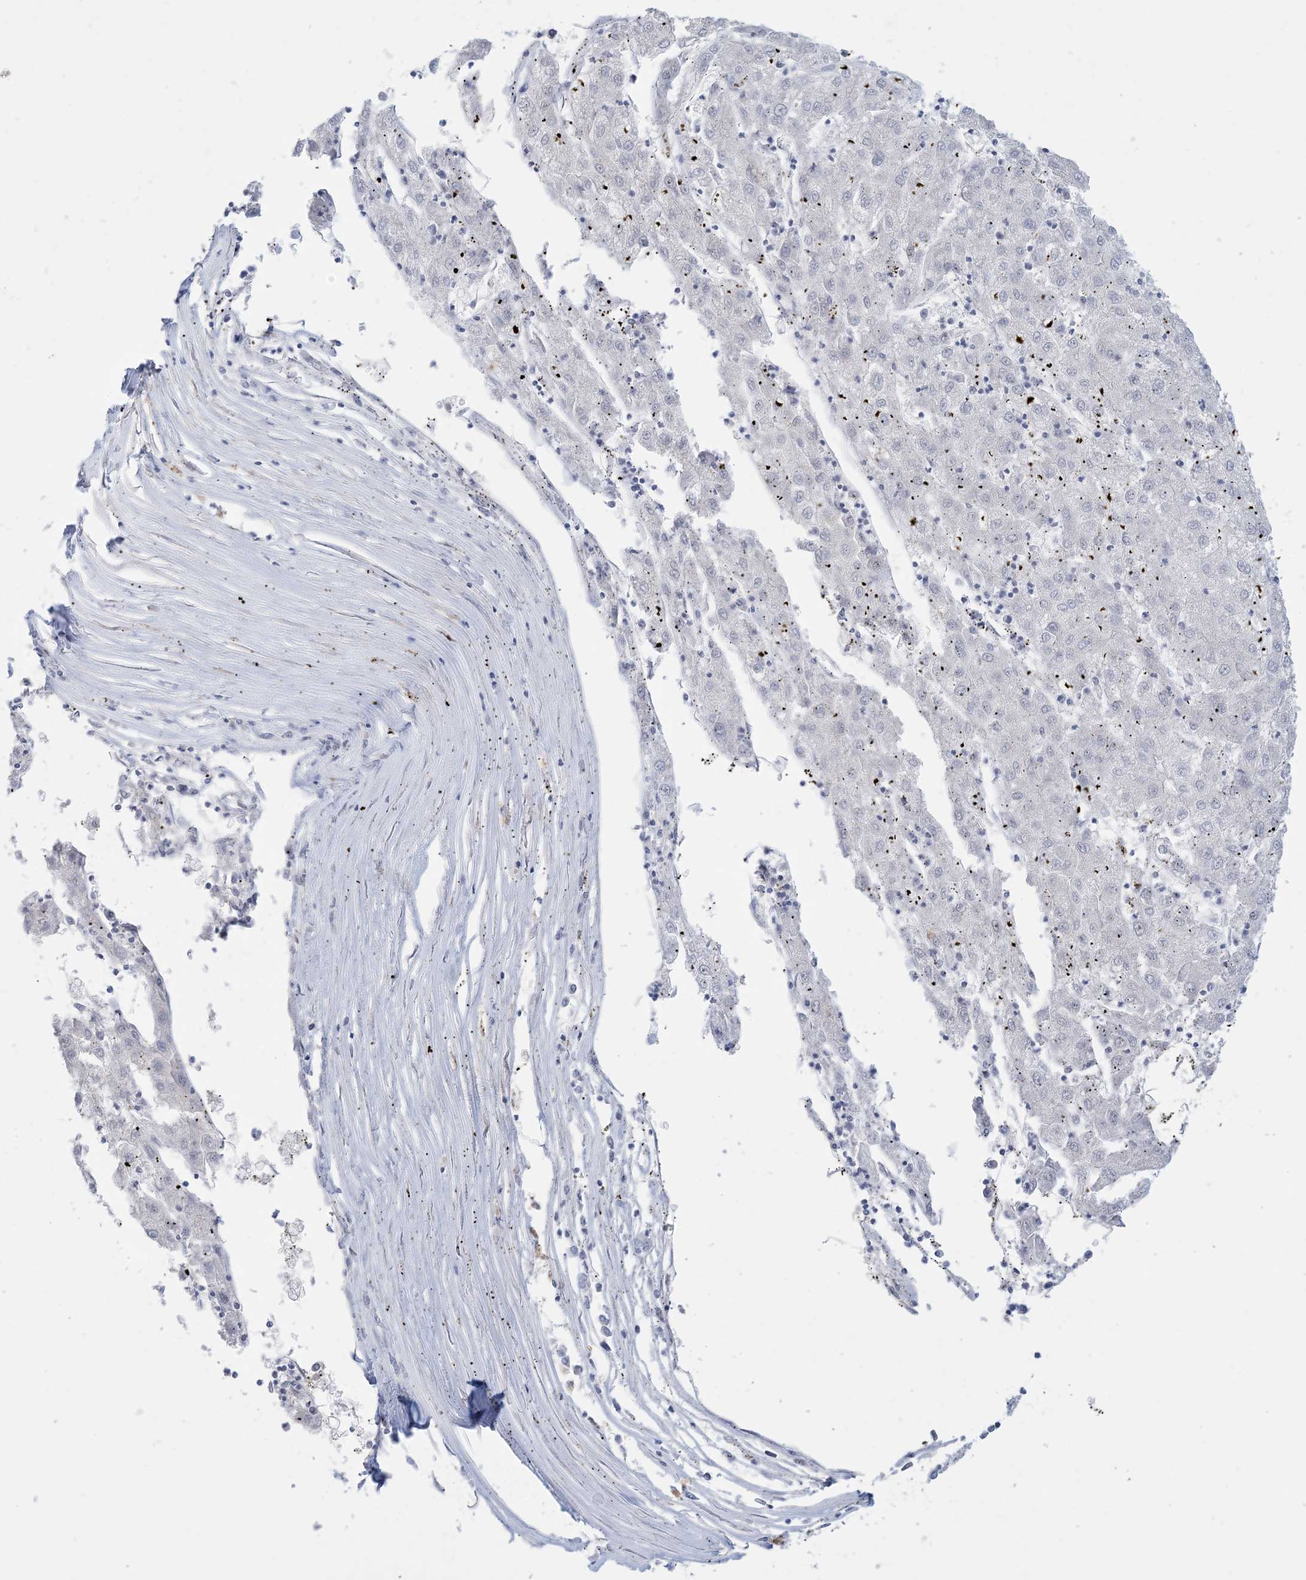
{"staining": {"intensity": "negative", "quantity": "none", "location": "none"}, "tissue": "liver cancer", "cell_type": "Tumor cells", "image_type": "cancer", "snomed": [{"axis": "morphology", "description": "Carcinoma, Hepatocellular, NOS"}, {"axis": "topography", "description": "Liver"}], "caption": "The histopathology image demonstrates no staining of tumor cells in hepatocellular carcinoma (liver). Nuclei are stained in blue.", "gene": "KIF3A", "patient": {"sex": "male", "age": 72}}